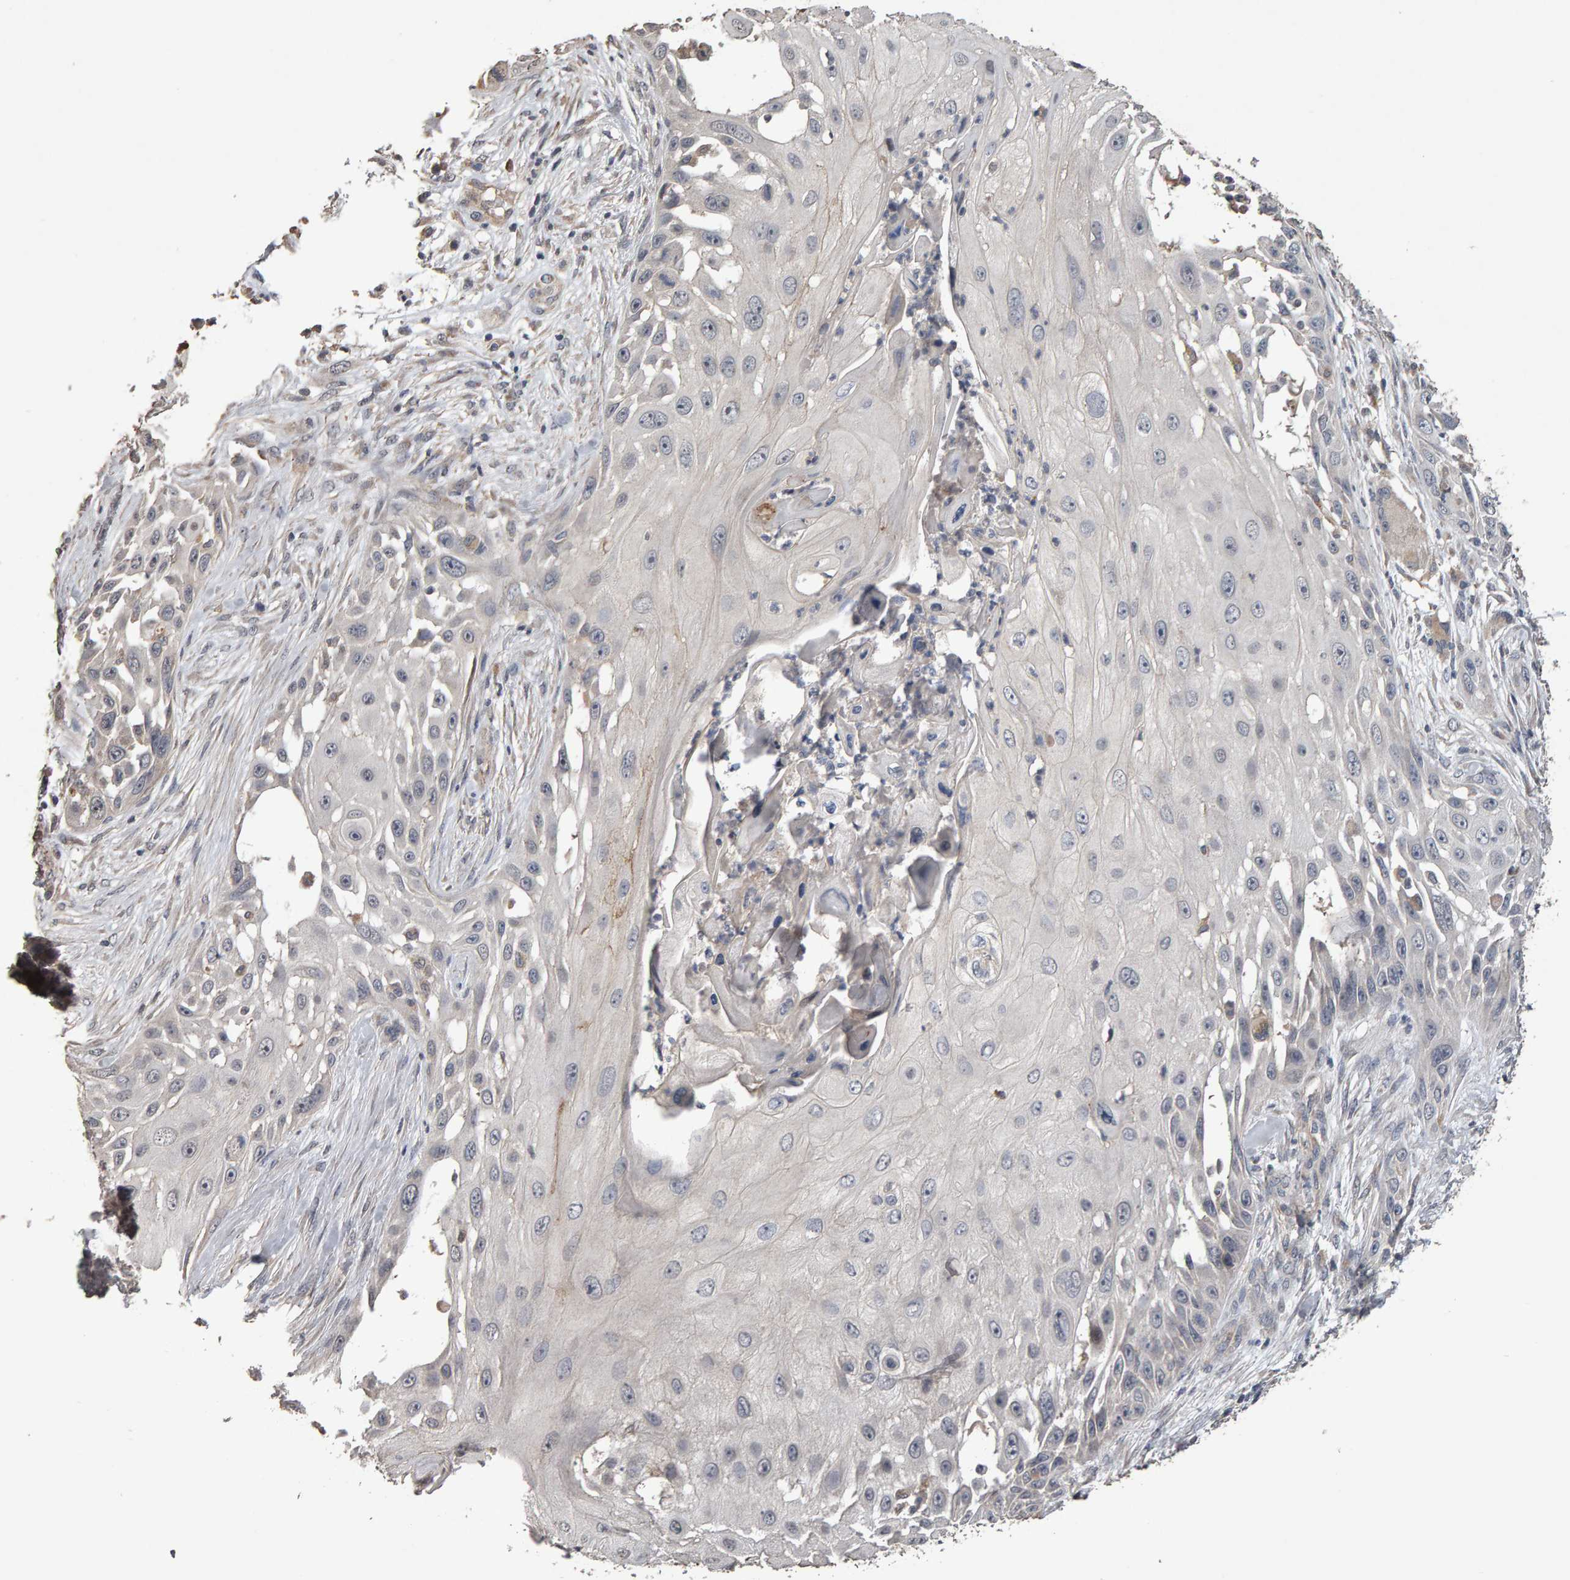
{"staining": {"intensity": "negative", "quantity": "none", "location": "none"}, "tissue": "skin cancer", "cell_type": "Tumor cells", "image_type": "cancer", "snomed": [{"axis": "morphology", "description": "Squamous cell carcinoma, NOS"}, {"axis": "topography", "description": "Skin"}], "caption": "DAB (3,3'-diaminobenzidine) immunohistochemical staining of human skin cancer exhibits no significant positivity in tumor cells. (DAB (3,3'-diaminobenzidine) IHC visualized using brightfield microscopy, high magnification).", "gene": "COASY", "patient": {"sex": "female", "age": 44}}